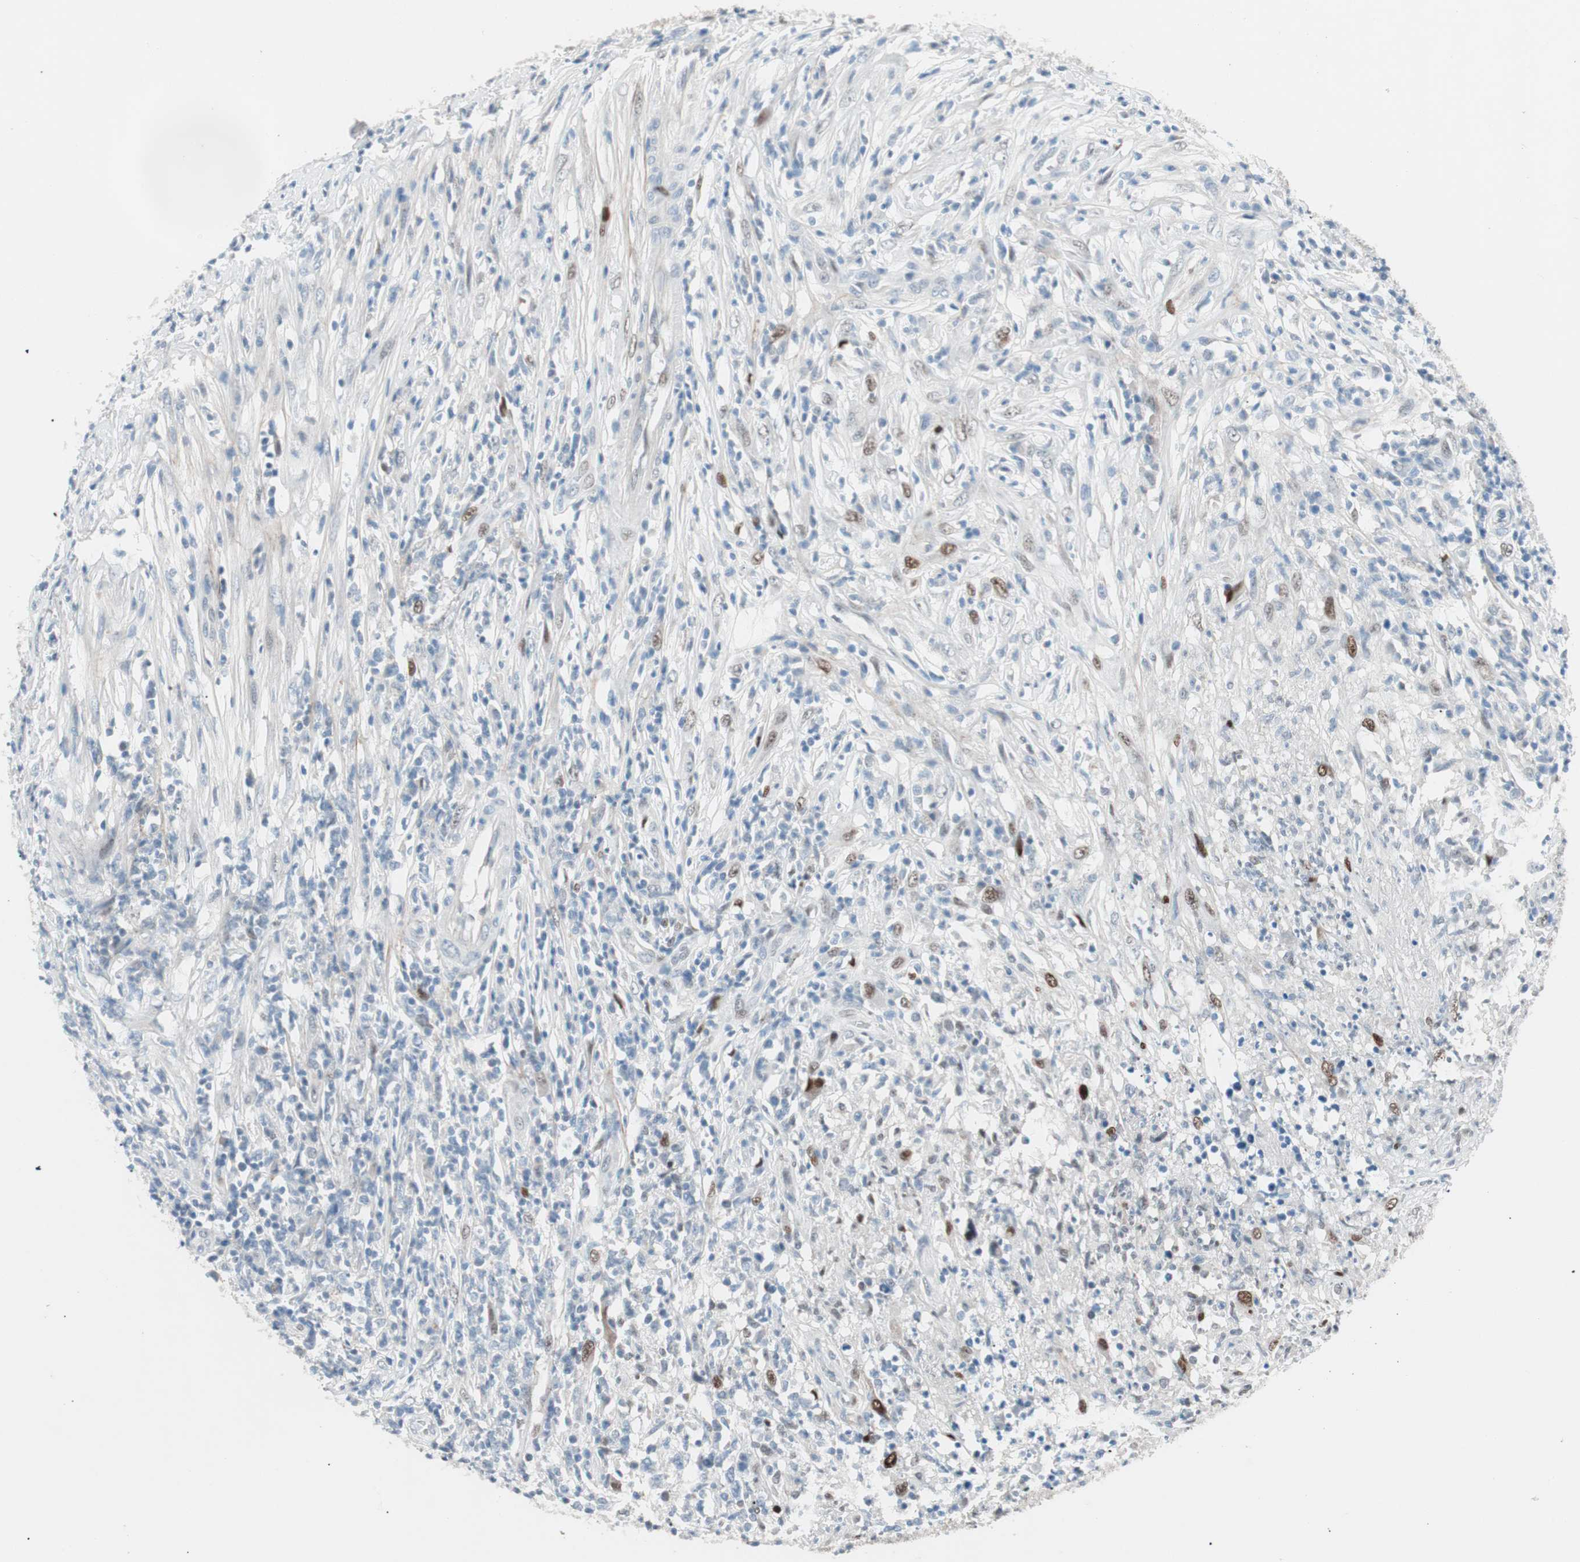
{"staining": {"intensity": "moderate", "quantity": "<25%", "location": "nuclear"}, "tissue": "lymphoma", "cell_type": "Tumor cells", "image_type": "cancer", "snomed": [{"axis": "morphology", "description": "Malignant lymphoma, non-Hodgkin's type, High grade"}, {"axis": "topography", "description": "Lymph node"}], "caption": "Lymphoma stained with DAB (3,3'-diaminobenzidine) immunohistochemistry (IHC) displays low levels of moderate nuclear positivity in about <25% of tumor cells.", "gene": "FOSL1", "patient": {"sex": "female", "age": 84}}